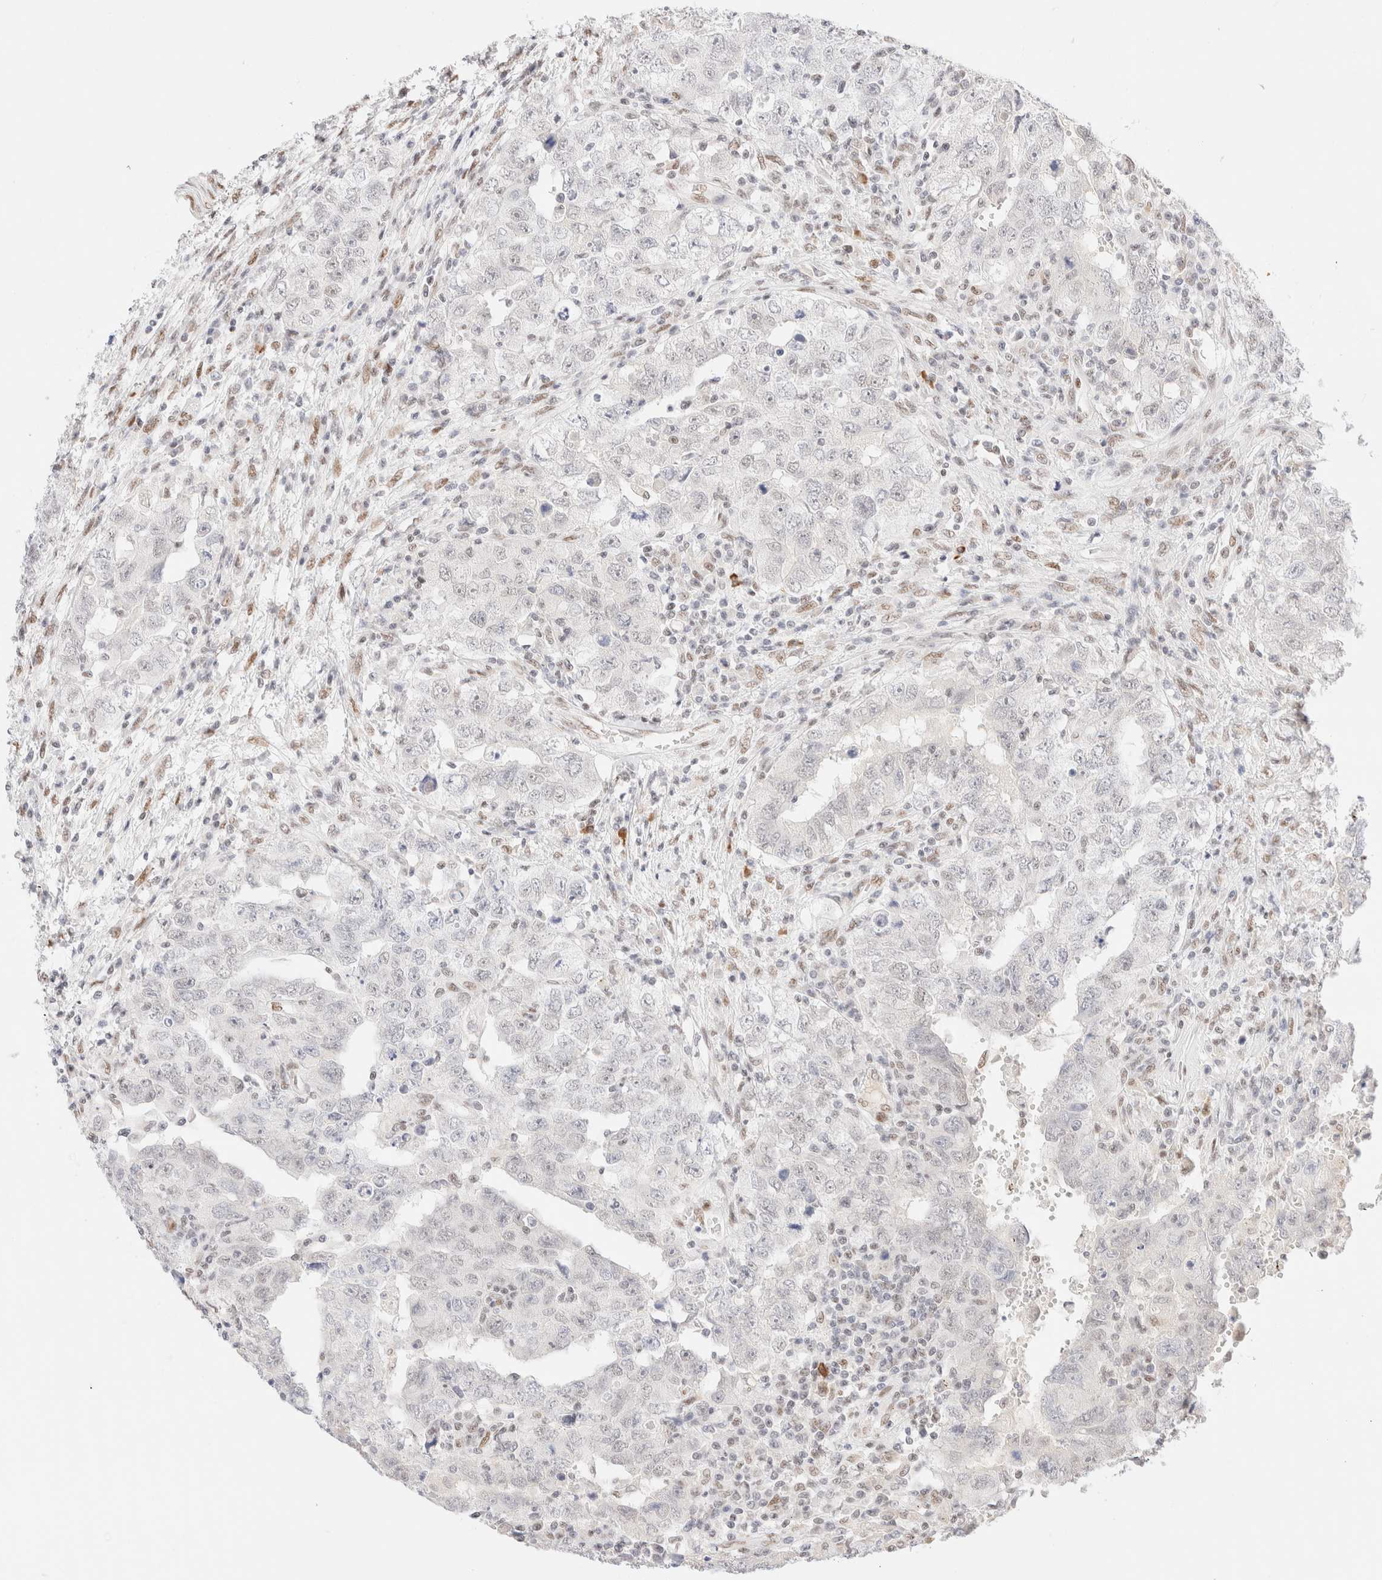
{"staining": {"intensity": "negative", "quantity": "none", "location": "none"}, "tissue": "testis cancer", "cell_type": "Tumor cells", "image_type": "cancer", "snomed": [{"axis": "morphology", "description": "Carcinoma, Embryonal, NOS"}, {"axis": "topography", "description": "Testis"}], "caption": "An immunohistochemistry image of testis embryonal carcinoma is shown. There is no staining in tumor cells of testis embryonal carcinoma.", "gene": "CIC", "patient": {"sex": "male", "age": 26}}